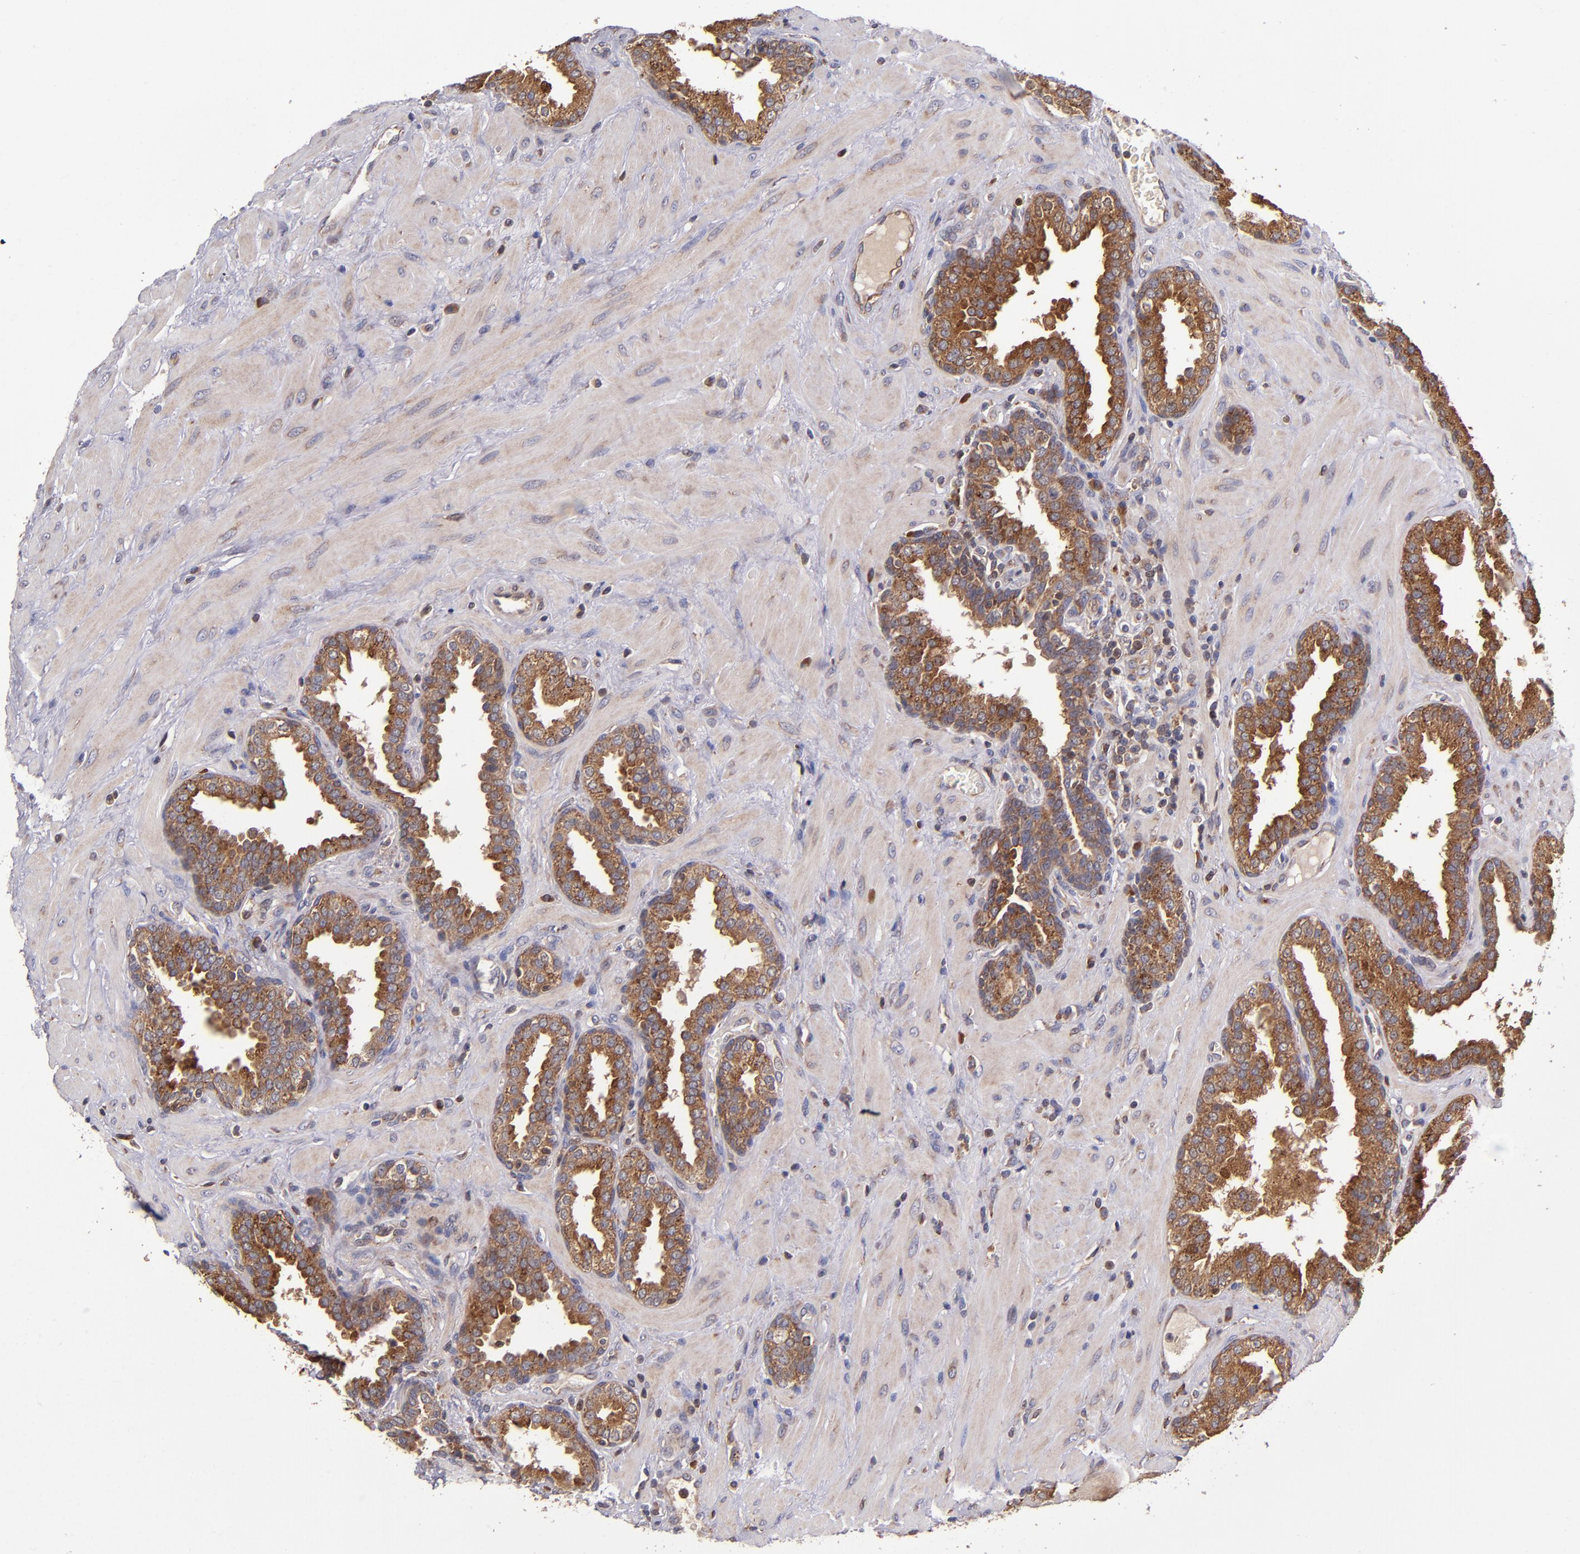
{"staining": {"intensity": "strong", "quantity": ">75%", "location": "cytoplasmic/membranous"}, "tissue": "prostate", "cell_type": "Glandular cells", "image_type": "normal", "snomed": [{"axis": "morphology", "description": "Normal tissue, NOS"}, {"axis": "topography", "description": "Prostate"}], "caption": "Immunohistochemical staining of benign prostate exhibits strong cytoplasmic/membranous protein expression in about >75% of glandular cells.", "gene": "EIF4ENIF1", "patient": {"sex": "male", "age": 51}}